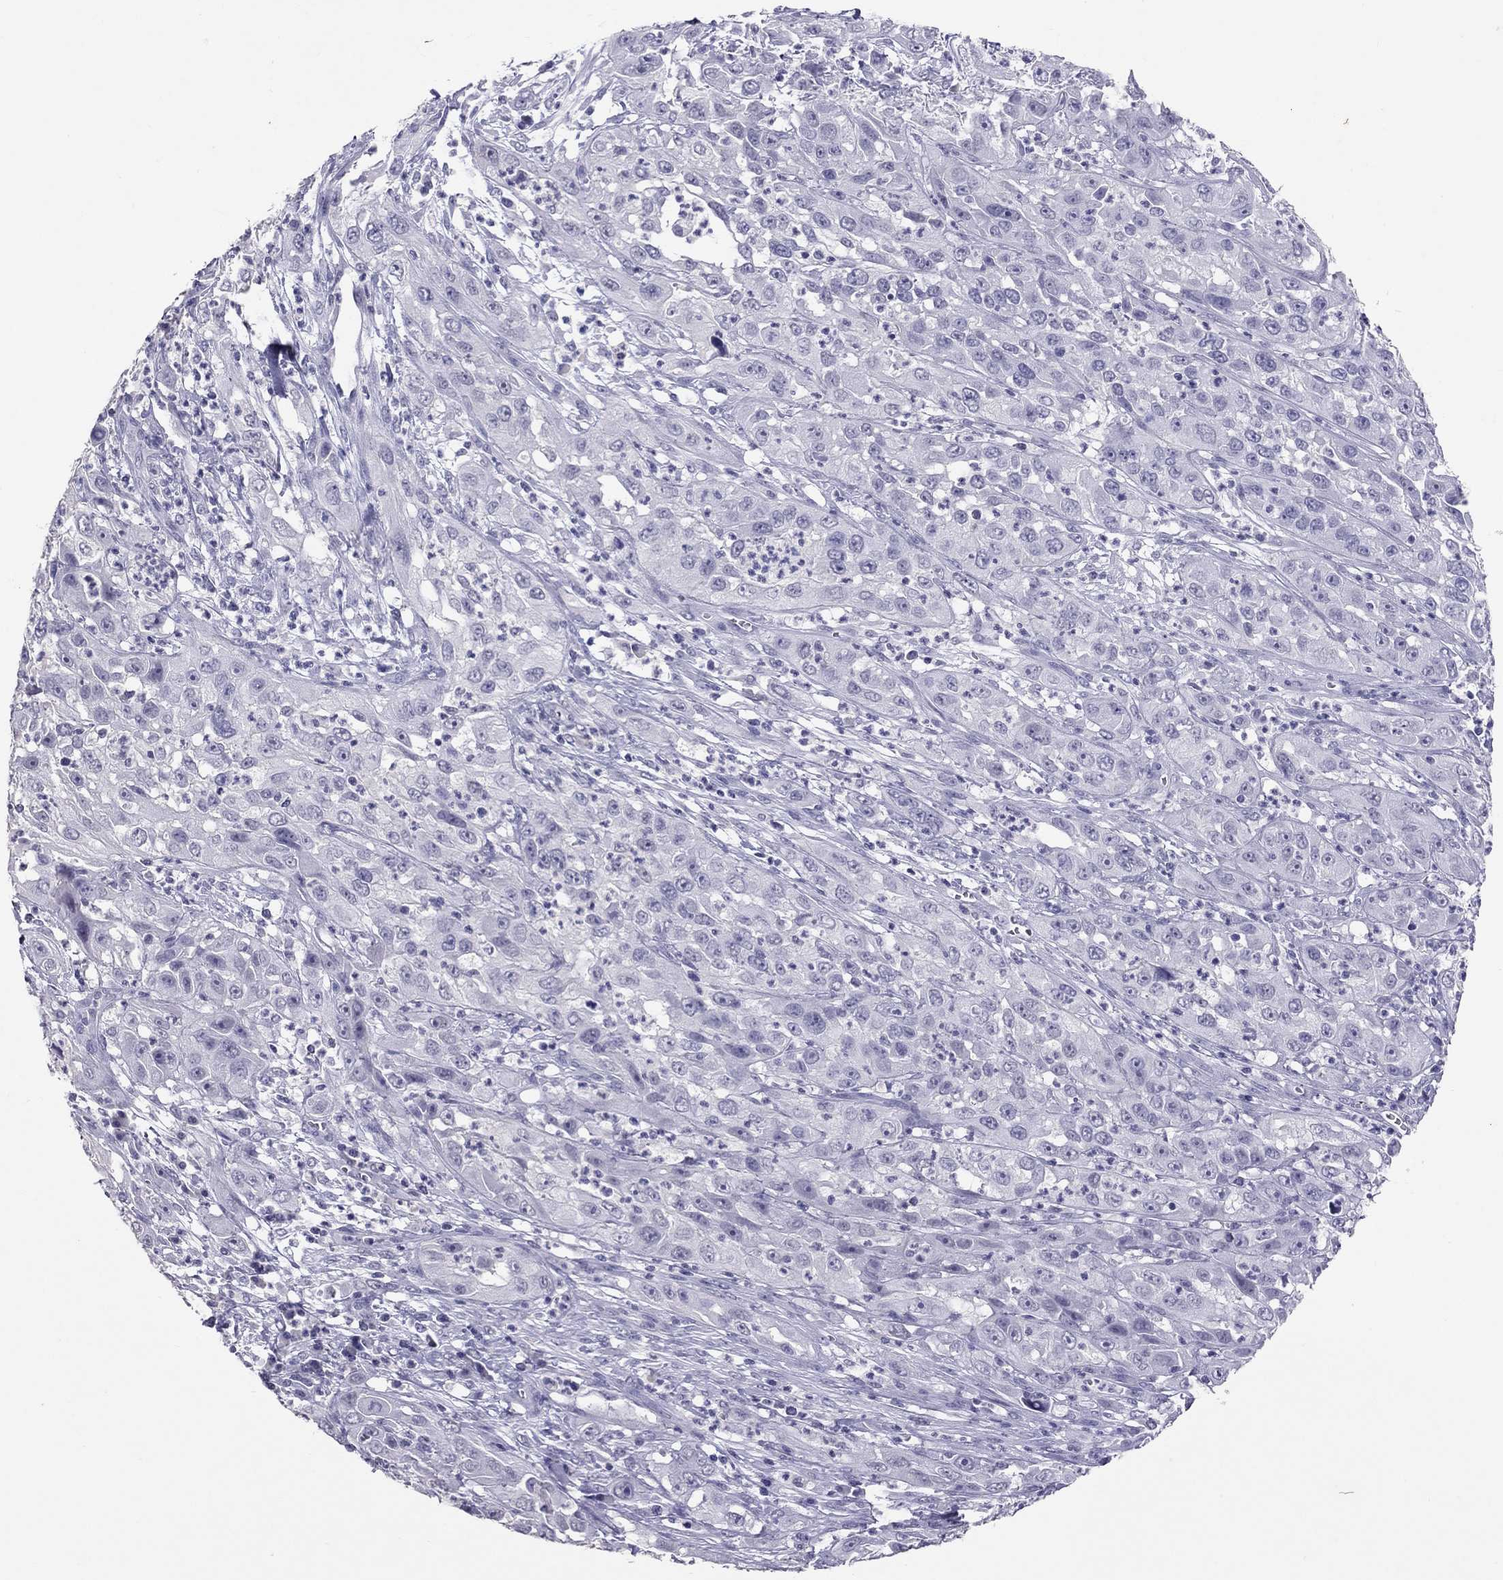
{"staining": {"intensity": "negative", "quantity": "none", "location": "none"}, "tissue": "cervical cancer", "cell_type": "Tumor cells", "image_type": "cancer", "snomed": [{"axis": "morphology", "description": "Squamous cell carcinoma, NOS"}, {"axis": "topography", "description": "Cervix"}], "caption": "Protein analysis of cervical cancer (squamous cell carcinoma) displays no significant positivity in tumor cells.", "gene": "PSMB11", "patient": {"sex": "female", "age": 32}}